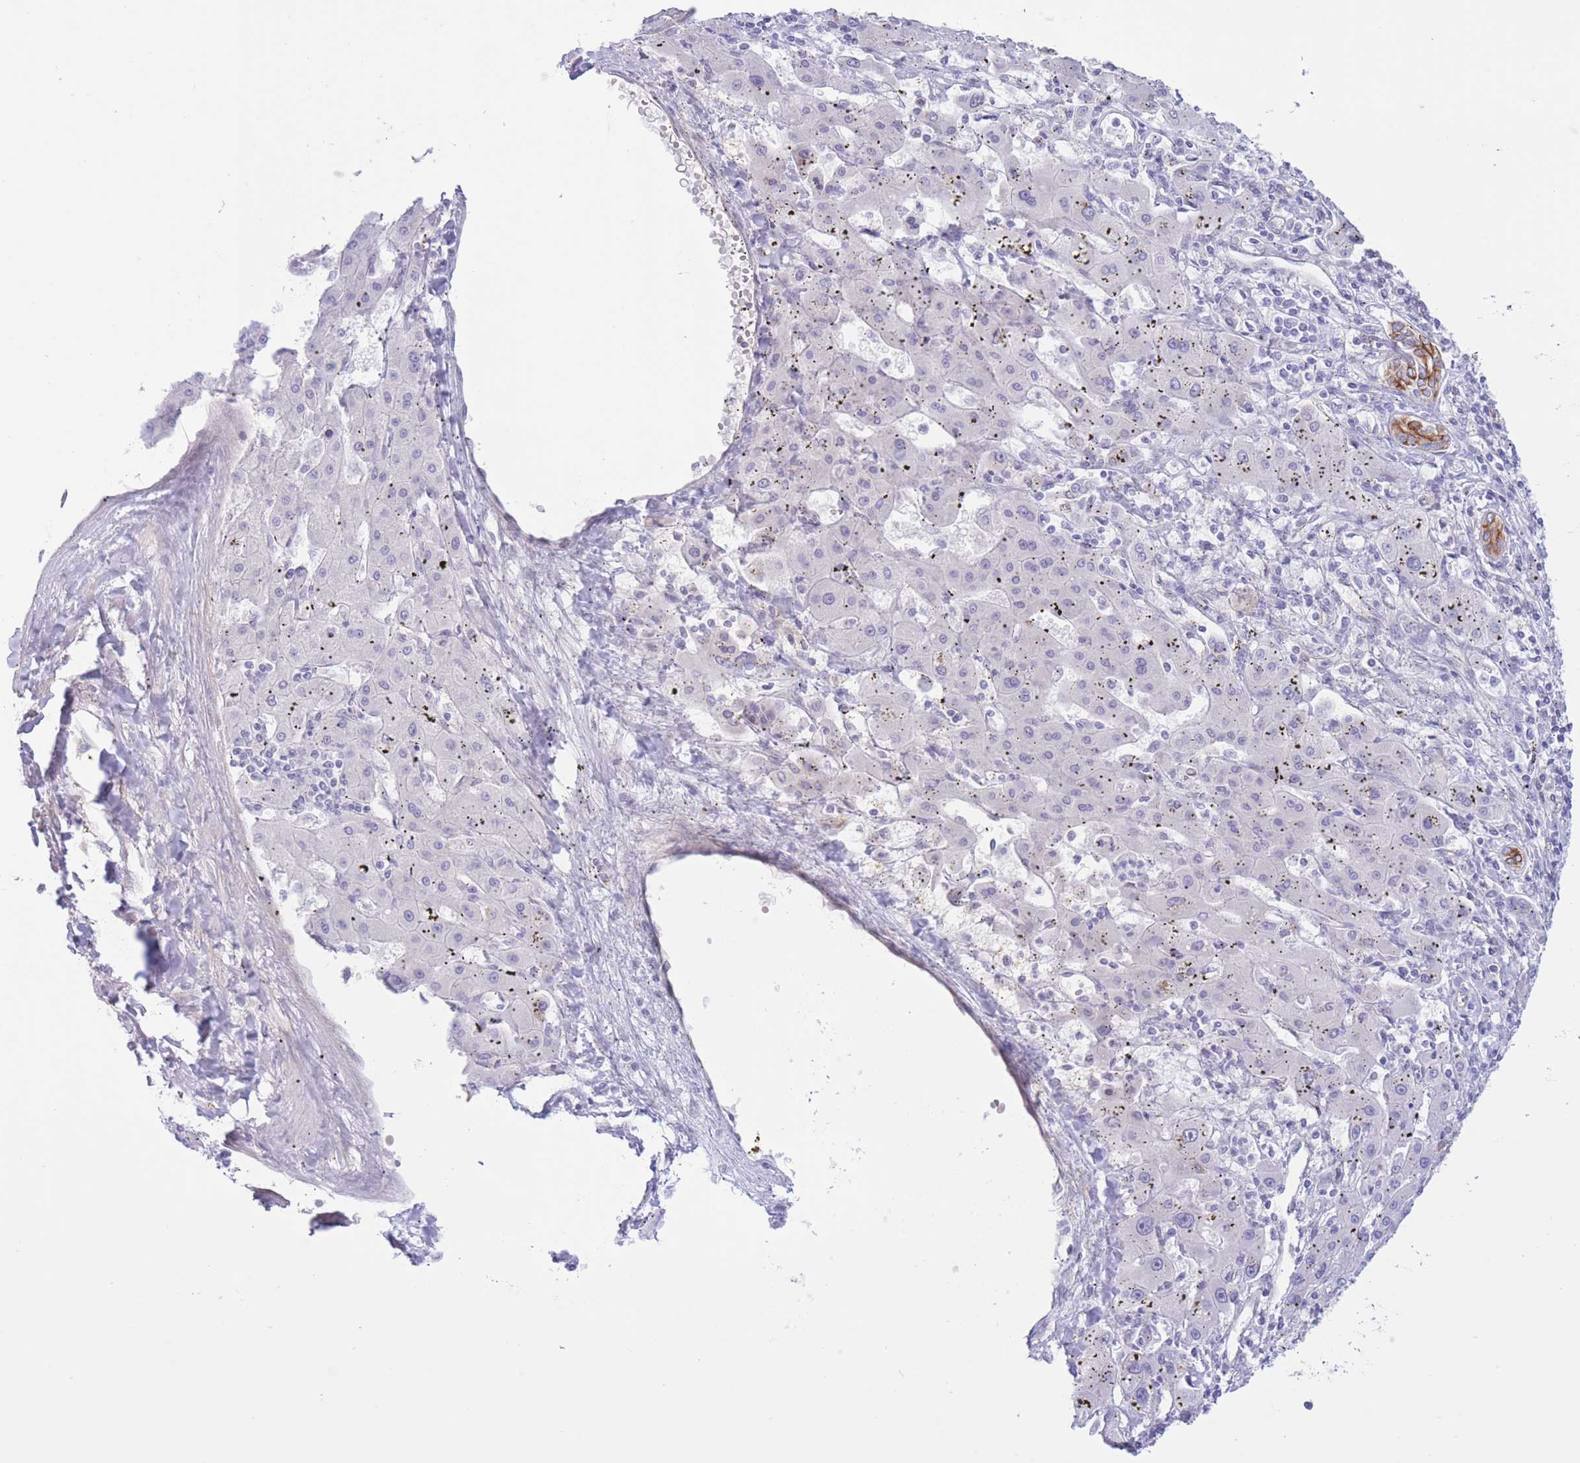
{"staining": {"intensity": "negative", "quantity": "none", "location": "none"}, "tissue": "liver cancer", "cell_type": "Tumor cells", "image_type": "cancer", "snomed": [{"axis": "morphology", "description": "Carcinoma, Hepatocellular, NOS"}, {"axis": "topography", "description": "Liver"}], "caption": "A high-resolution histopathology image shows IHC staining of liver hepatocellular carcinoma, which displays no significant expression in tumor cells.", "gene": "MRPS31", "patient": {"sex": "male", "age": 72}}